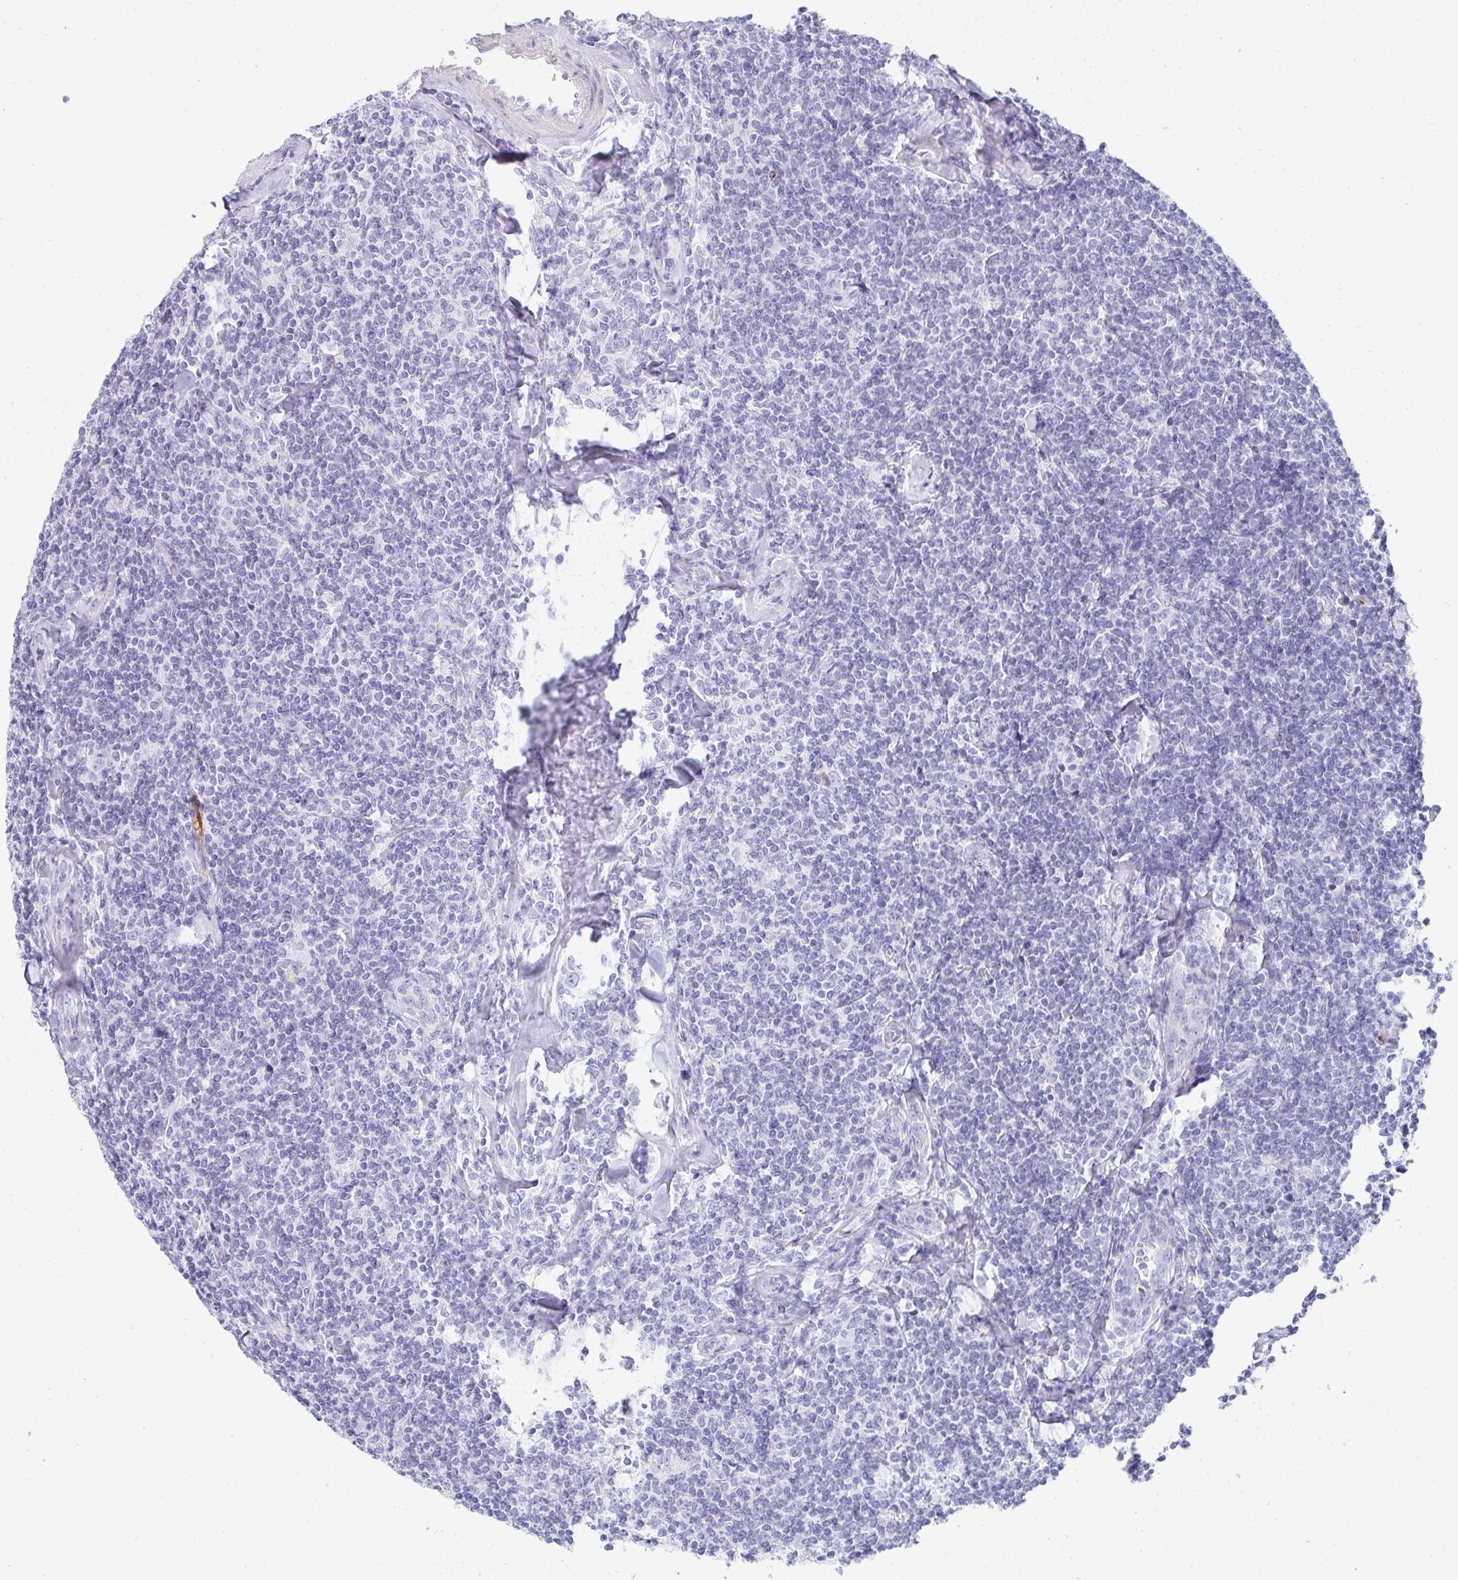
{"staining": {"intensity": "negative", "quantity": "none", "location": "none"}, "tissue": "lymphoma", "cell_type": "Tumor cells", "image_type": "cancer", "snomed": [{"axis": "morphology", "description": "Malignant lymphoma, non-Hodgkin's type, Low grade"}, {"axis": "topography", "description": "Lymph node"}], "caption": "Immunohistochemistry (IHC) micrograph of lymphoma stained for a protein (brown), which displays no expression in tumor cells.", "gene": "PRND", "patient": {"sex": "female", "age": 56}}